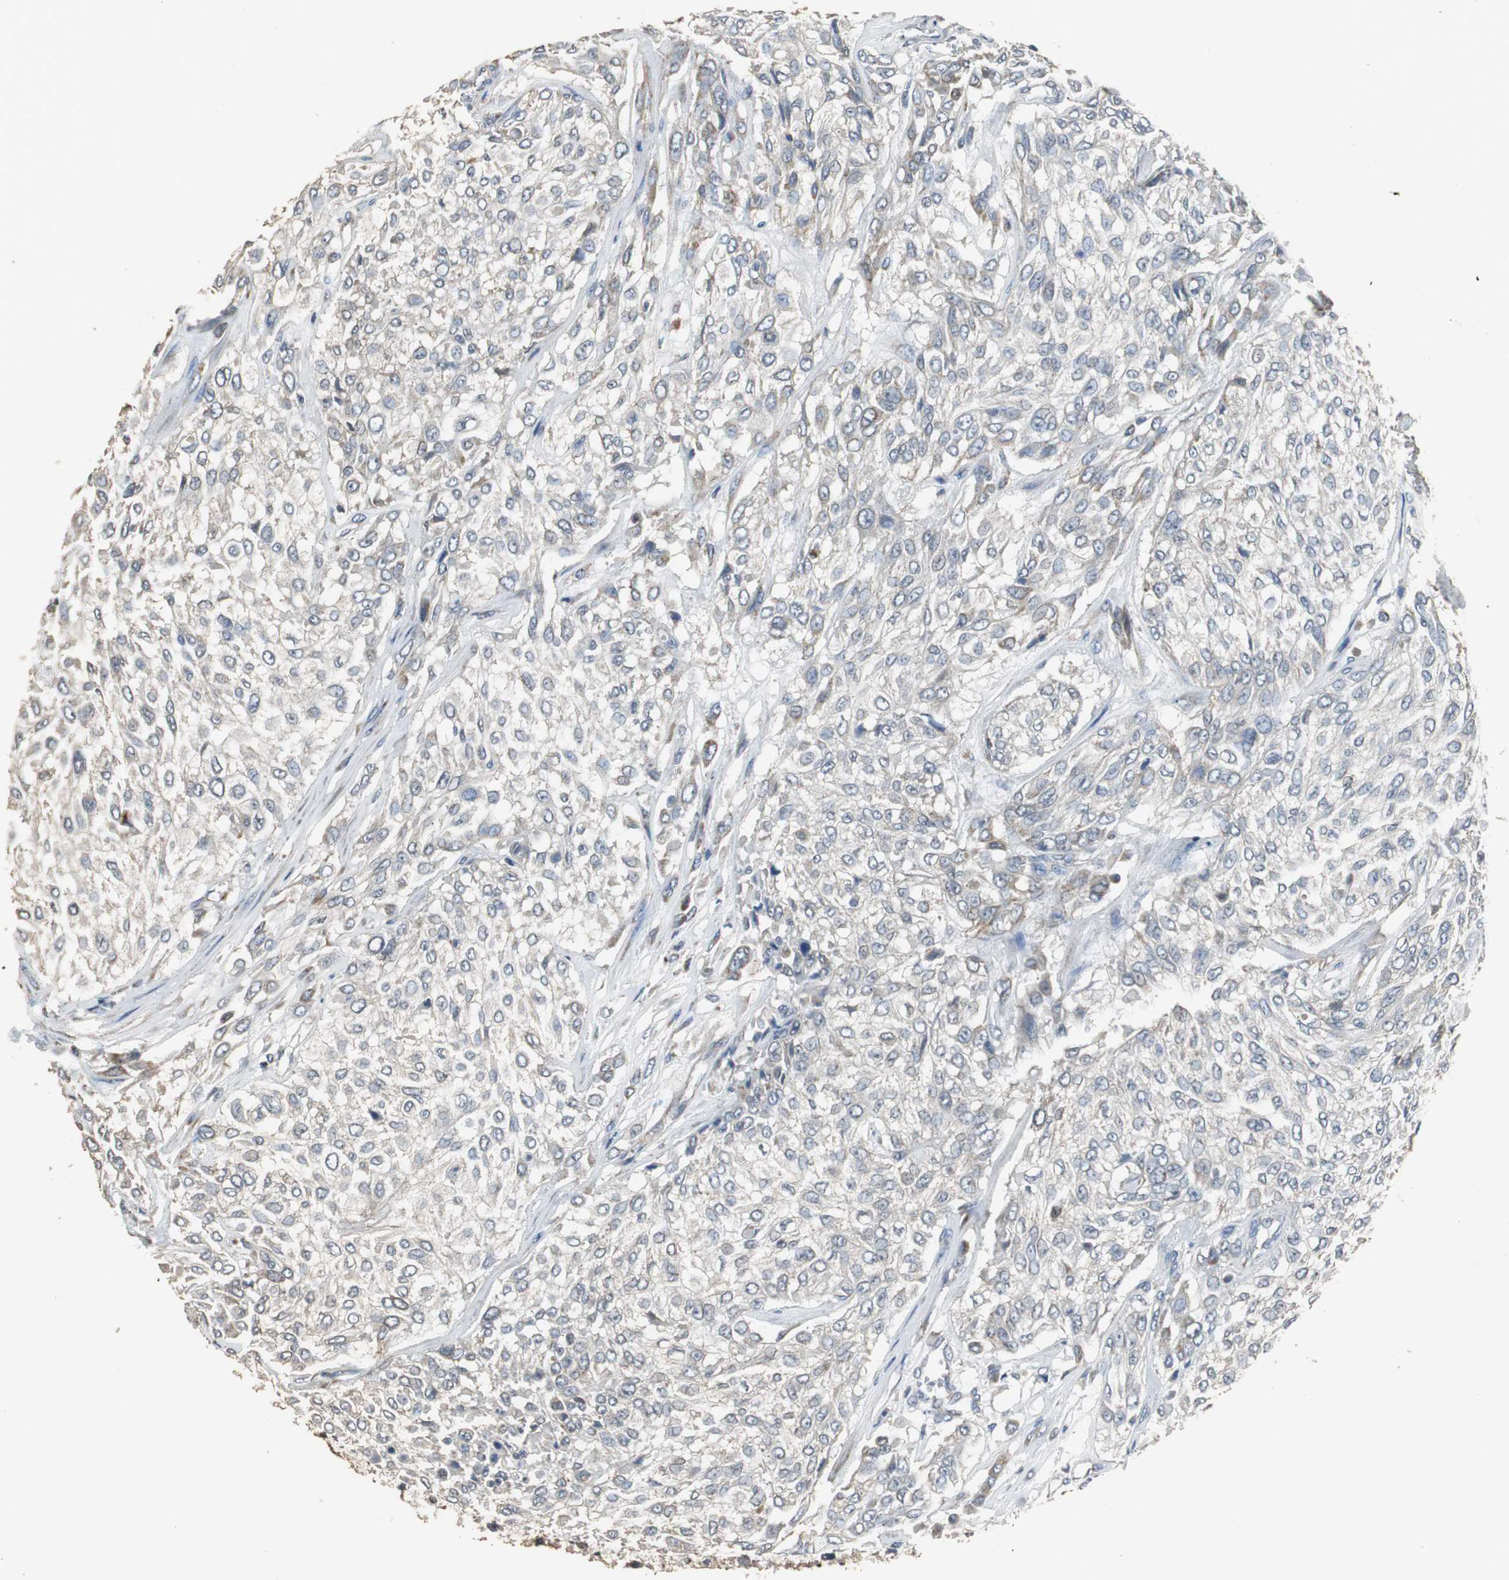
{"staining": {"intensity": "moderate", "quantity": "<25%", "location": "cytoplasmic/membranous"}, "tissue": "urothelial cancer", "cell_type": "Tumor cells", "image_type": "cancer", "snomed": [{"axis": "morphology", "description": "Urothelial carcinoma, High grade"}, {"axis": "topography", "description": "Urinary bladder"}], "caption": "A low amount of moderate cytoplasmic/membranous expression is identified in approximately <25% of tumor cells in high-grade urothelial carcinoma tissue.", "gene": "HMGCL", "patient": {"sex": "male", "age": 57}}